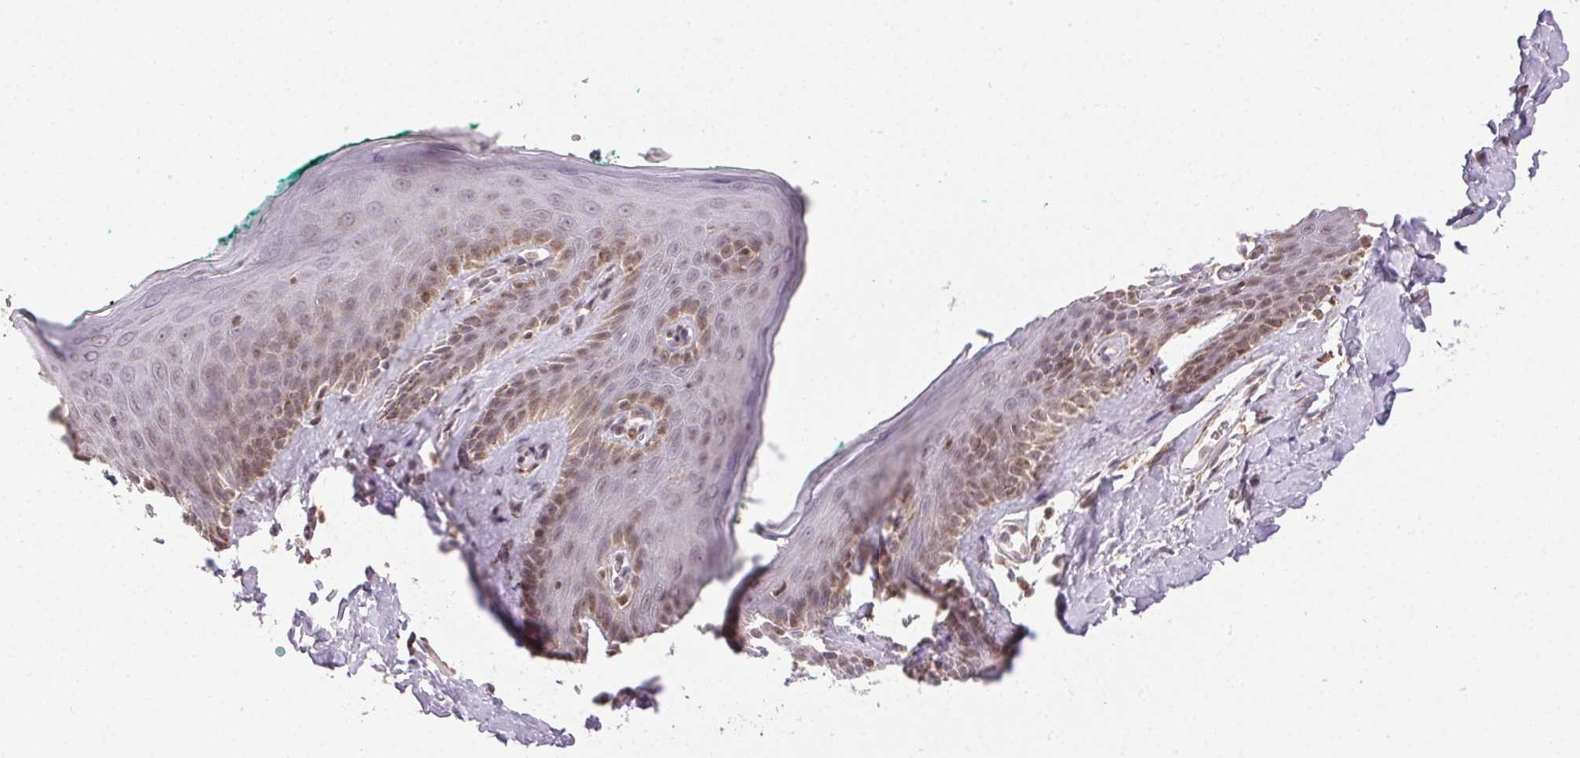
{"staining": {"intensity": "weak", "quantity": "<25%", "location": "nuclear"}, "tissue": "skin", "cell_type": "Epidermal cells", "image_type": "normal", "snomed": [{"axis": "morphology", "description": "Normal tissue, NOS"}, {"axis": "topography", "description": "Vulva"}, {"axis": "topography", "description": "Peripheral nerve tissue"}], "caption": "High power microscopy photomicrograph of an immunohistochemistry (IHC) photomicrograph of benign skin, revealing no significant expression in epidermal cells. (DAB (3,3'-diaminobenzidine) immunohistochemistry, high magnification).", "gene": "PIWIL4", "patient": {"sex": "female", "age": 66}}